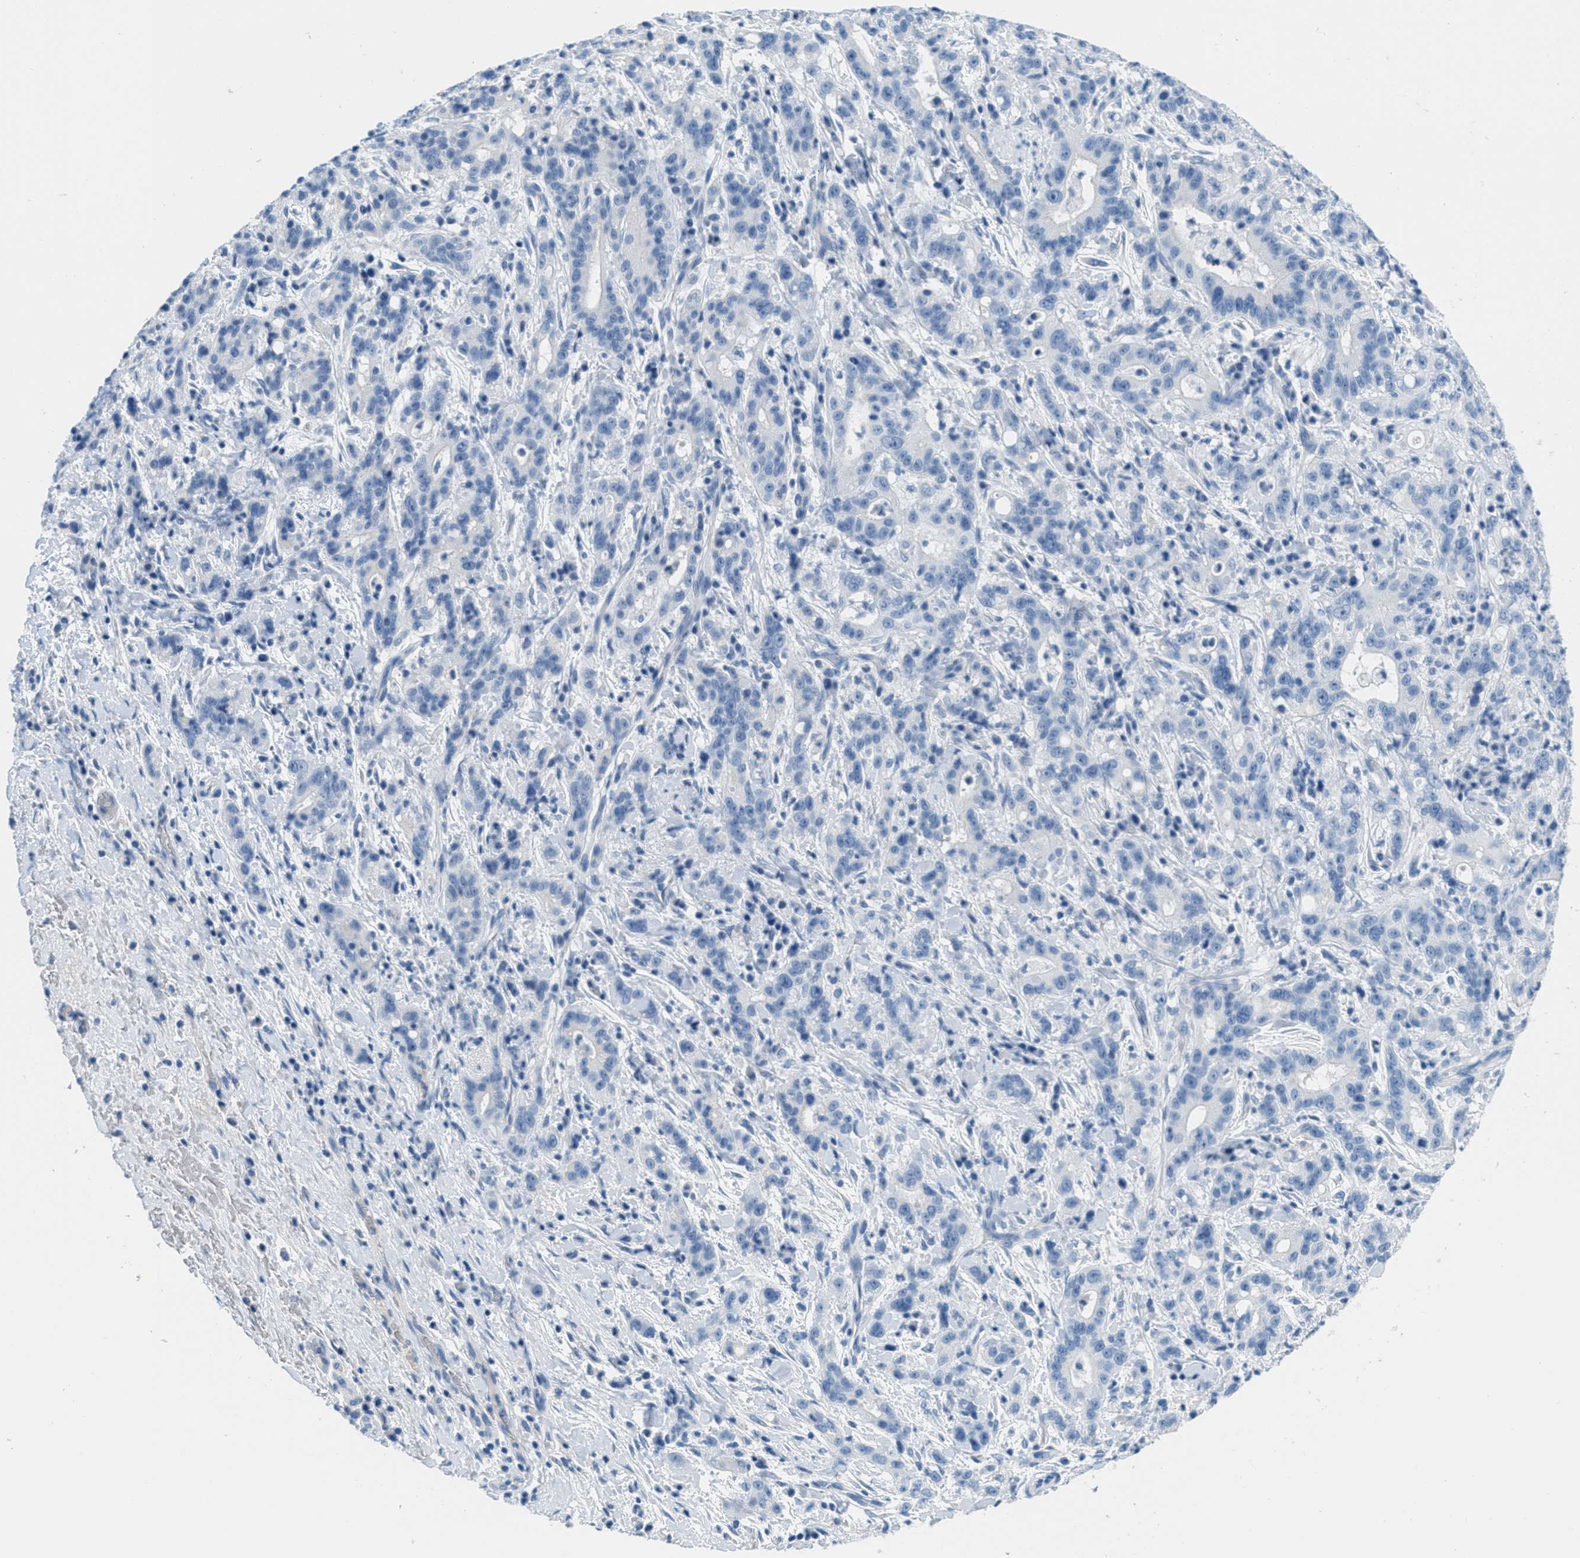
{"staining": {"intensity": "negative", "quantity": "none", "location": "none"}, "tissue": "liver cancer", "cell_type": "Tumor cells", "image_type": "cancer", "snomed": [{"axis": "morphology", "description": "Cholangiocarcinoma"}, {"axis": "topography", "description": "Liver"}], "caption": "Human liver cancer stained for a protein using immunohistochemistry (IHC) displays no expression in tumor cells.", "gene": "MGARP", "patient": {"sex": "female", "age": 38}}